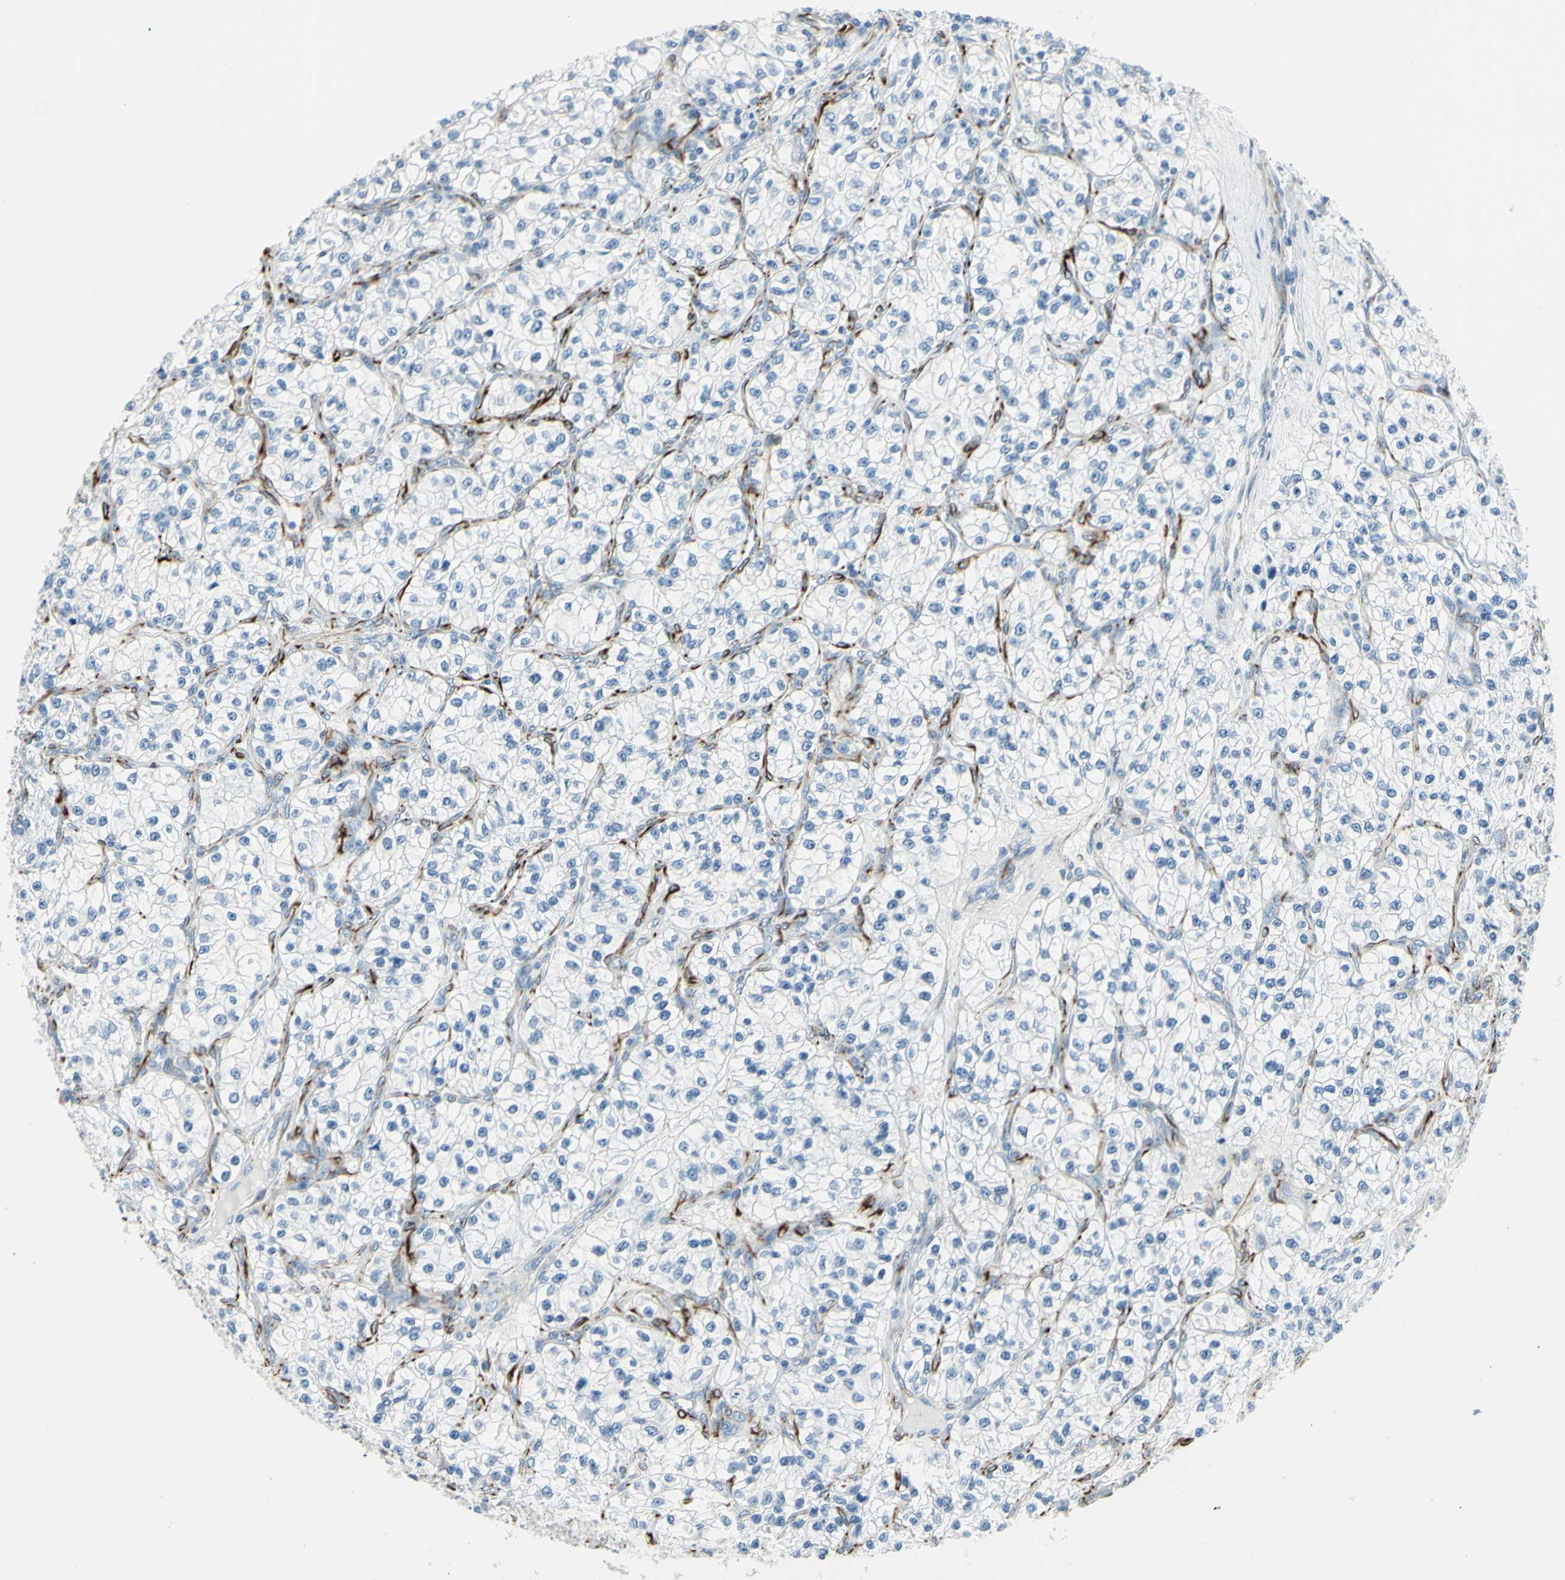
{"staining": {"intensity": "negative", "quantity": "none", "location": "none"}, "tissue": "renal cancer", "cell_type": "Tumor cells", "image_type": "cancer", "snomed": [{"axis": "morphology", "description": "Adenocarcinoma, NOS"}, {"axis": "topography", "description": "Kidney"}], "caption": "This is a micrograph of IHC staining of adenocarcinoma (renal), which shows no positivity in tumor cells.", "gene": "PTH2R", "patient": {"sex": "female", "age": 57}}